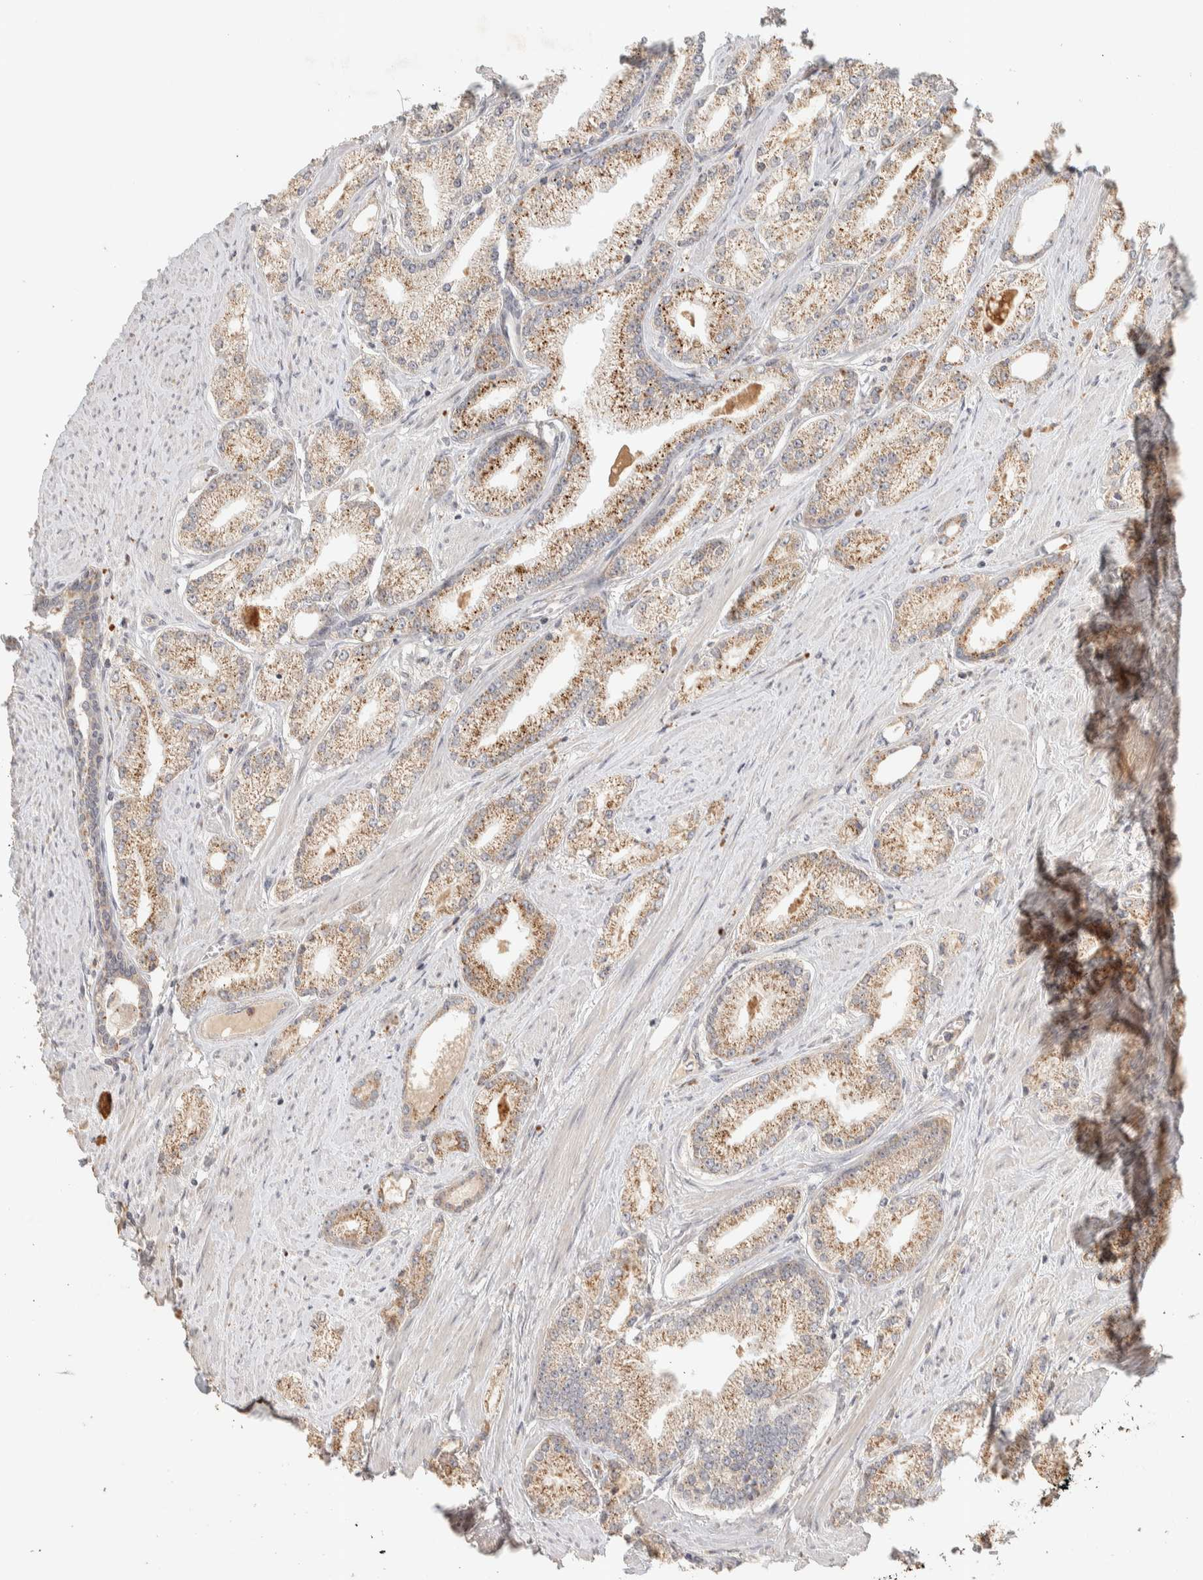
{"staining": {"intensity": "weak", "quantity": ">75%", "location": "cytoplasmic/membranous"}, "tissue": "prostate cancer", "cell_type": "Tumor cells", "image_type": "cancer", "snomed": [{"axis": "morphology", "description": "Adenocarcinoma, Low grade"}, {"axis": "topography", "description": "Prostate"}], "caption": "Approximately >75% of tumor cells in human prostate cancer show weak cytoplasmic/membranous protein expression as visualized by brown immunohistochemical staining.", "gene": "ITPA", "patient": {"sex": "male", "age": 62}}